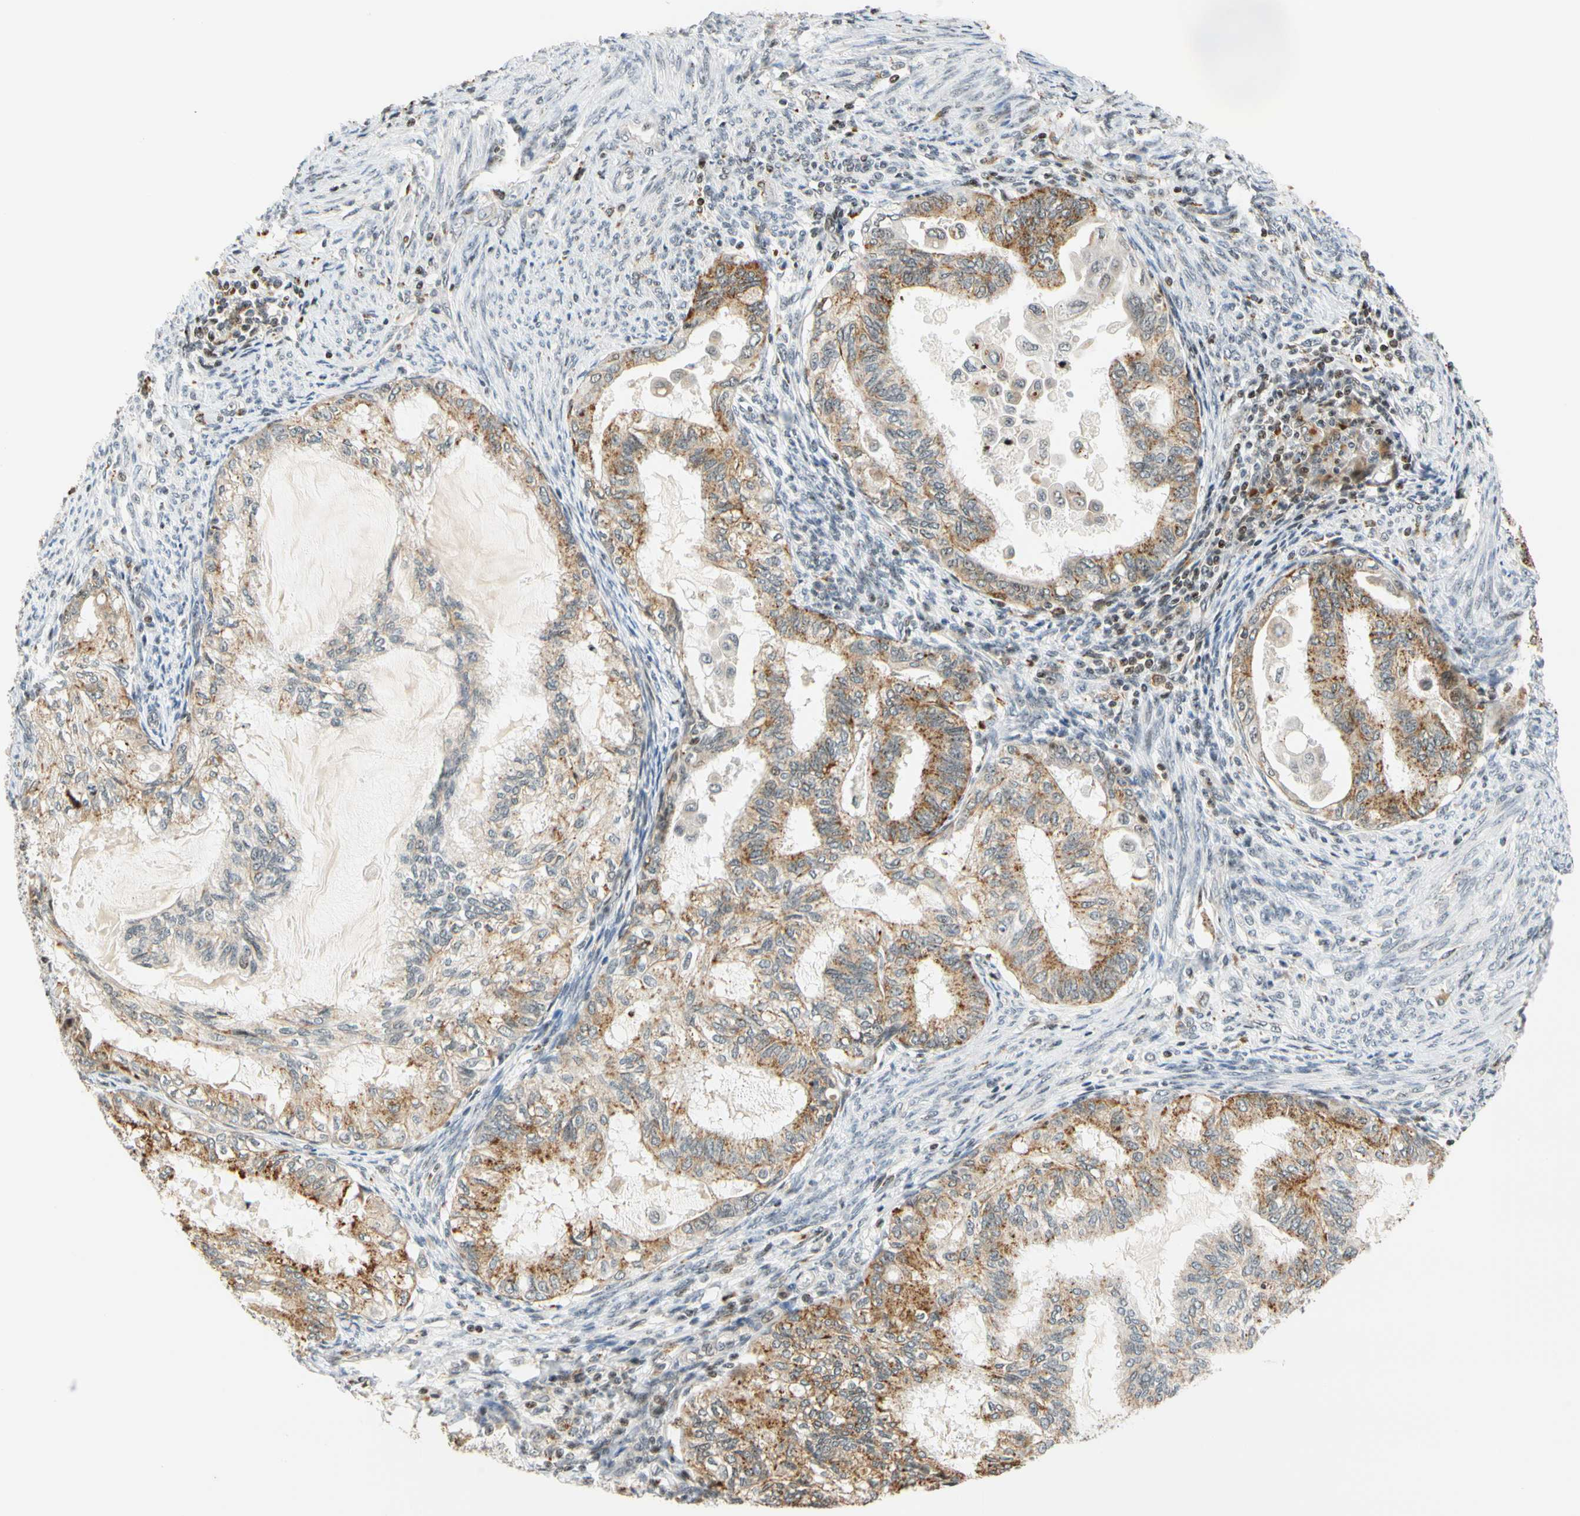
{"staining": {"intensity": "moderate", "quantity": ">75%", "location": "cytoplasmic/membranous"}, "tissue": "cervical cancer", "cell_type": "Tumor cells", "image_type": "cancer", "snomed": [{"axis": "morphology", "description": "Normal tissue, NOS"}, {"axis": "morphology", "description": "Adenocarcinoma, NOS"}, {"axis": "topography", "description": "Cervix"}, {"axis": "topography", "description": "Endometrium"}], "caption": "Adenocarcinoma (cervical) stained with a protein marker shows moderate staining in tumor cells.", "gene": "CDK7", "patient": {"sex": "female", "age": 86}}